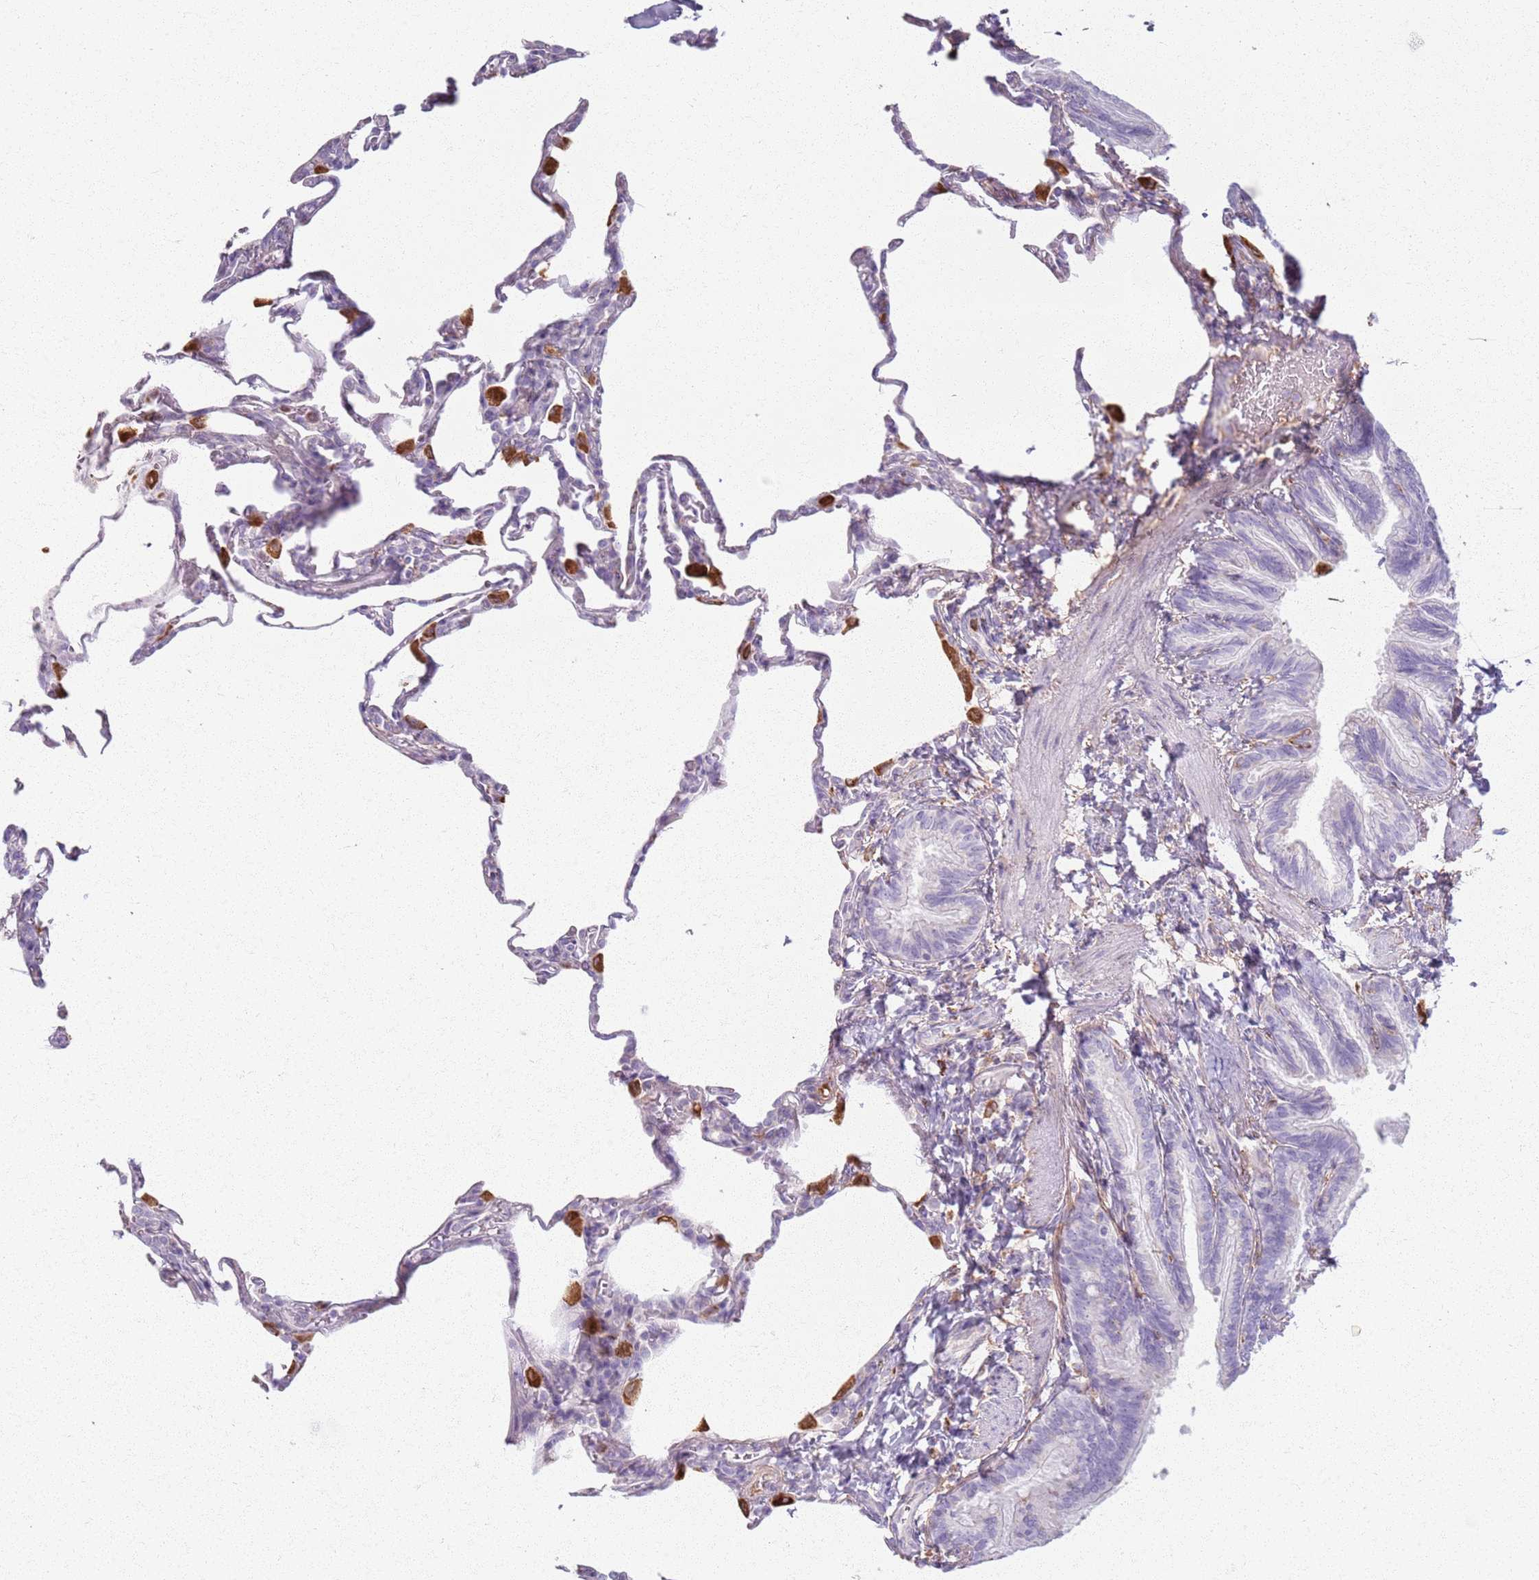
{"staining": {"intensity": "negative", "quantity": "none", "location": "none"}, "tissue": "lung", "cell_type": "Alveolar cells", "image_type": "normal", "snomed": [{"axis": "morphology", "description": "Normal tissue, NOS"}, {"axis": "topography", "description": "Lung"}], "caption": "The micrograph reveals no significant positivity in alveolar cells of lung.", "gene": "COLGALT1", "patient": {"sex": "male", "age": 20}}